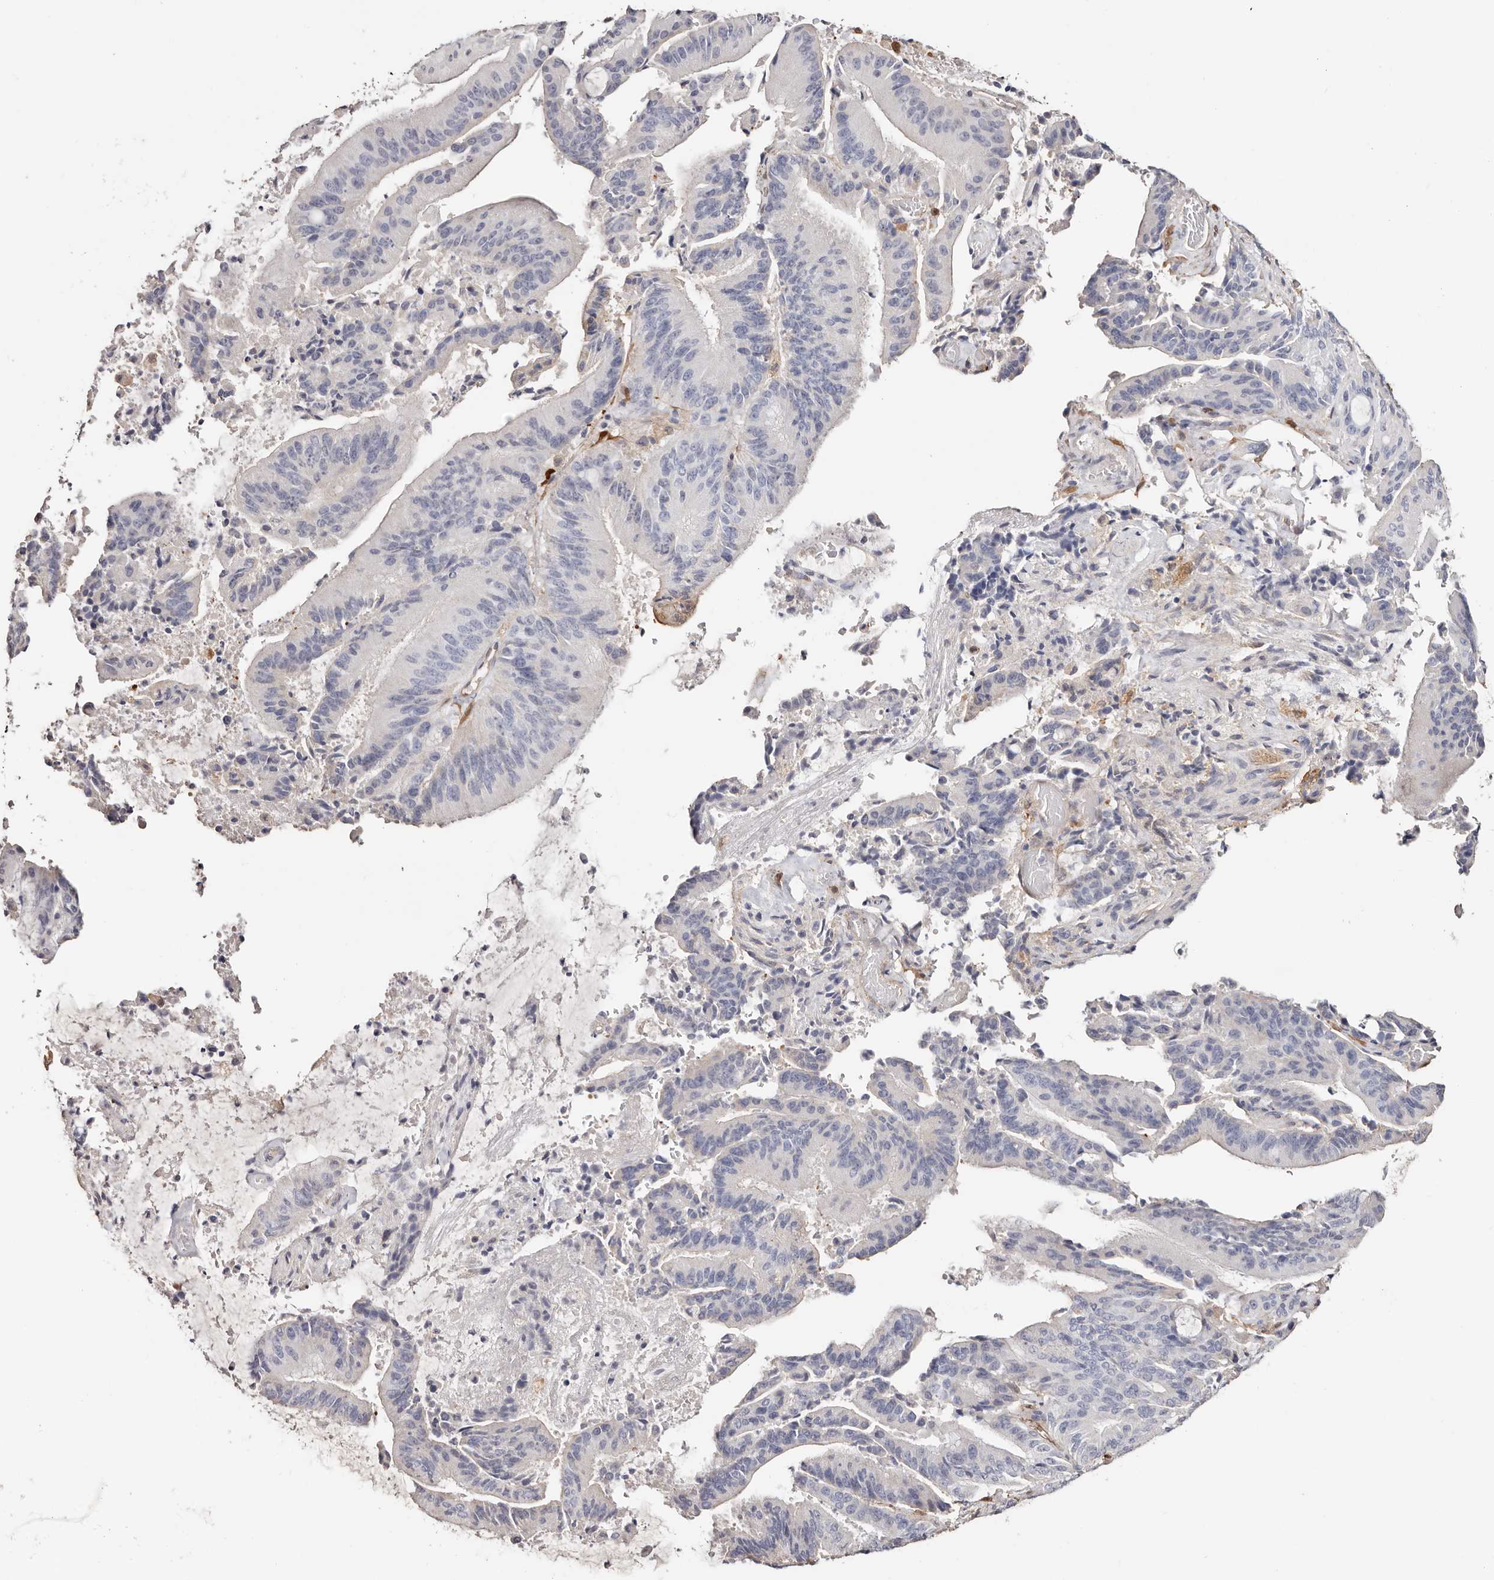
{"staining": {"intensity": "negative", "quantity": "none", "location": "none"}, "tissue": "liver cancer", "cell_type": "Tumor cells", "image_type": "cancer", "snomed": [{"axis": "morphology", "description": "Normal tissue, NOS"}, {"axis": "morphology", "description": "Cholangiocarcinoma"}, {"axis": "topography", "description": "Liver"}, {"axis": "topography", "description": "Peripheral nerve tissue"}], "caption": "Immunohistochemistry (IHC) image of human liver cholangiocarcinoma stained for a protein (brown), which shows no staining in tumor cells.", "gene": "TGM2", "patient": {"sex": "female", "age": 73}}